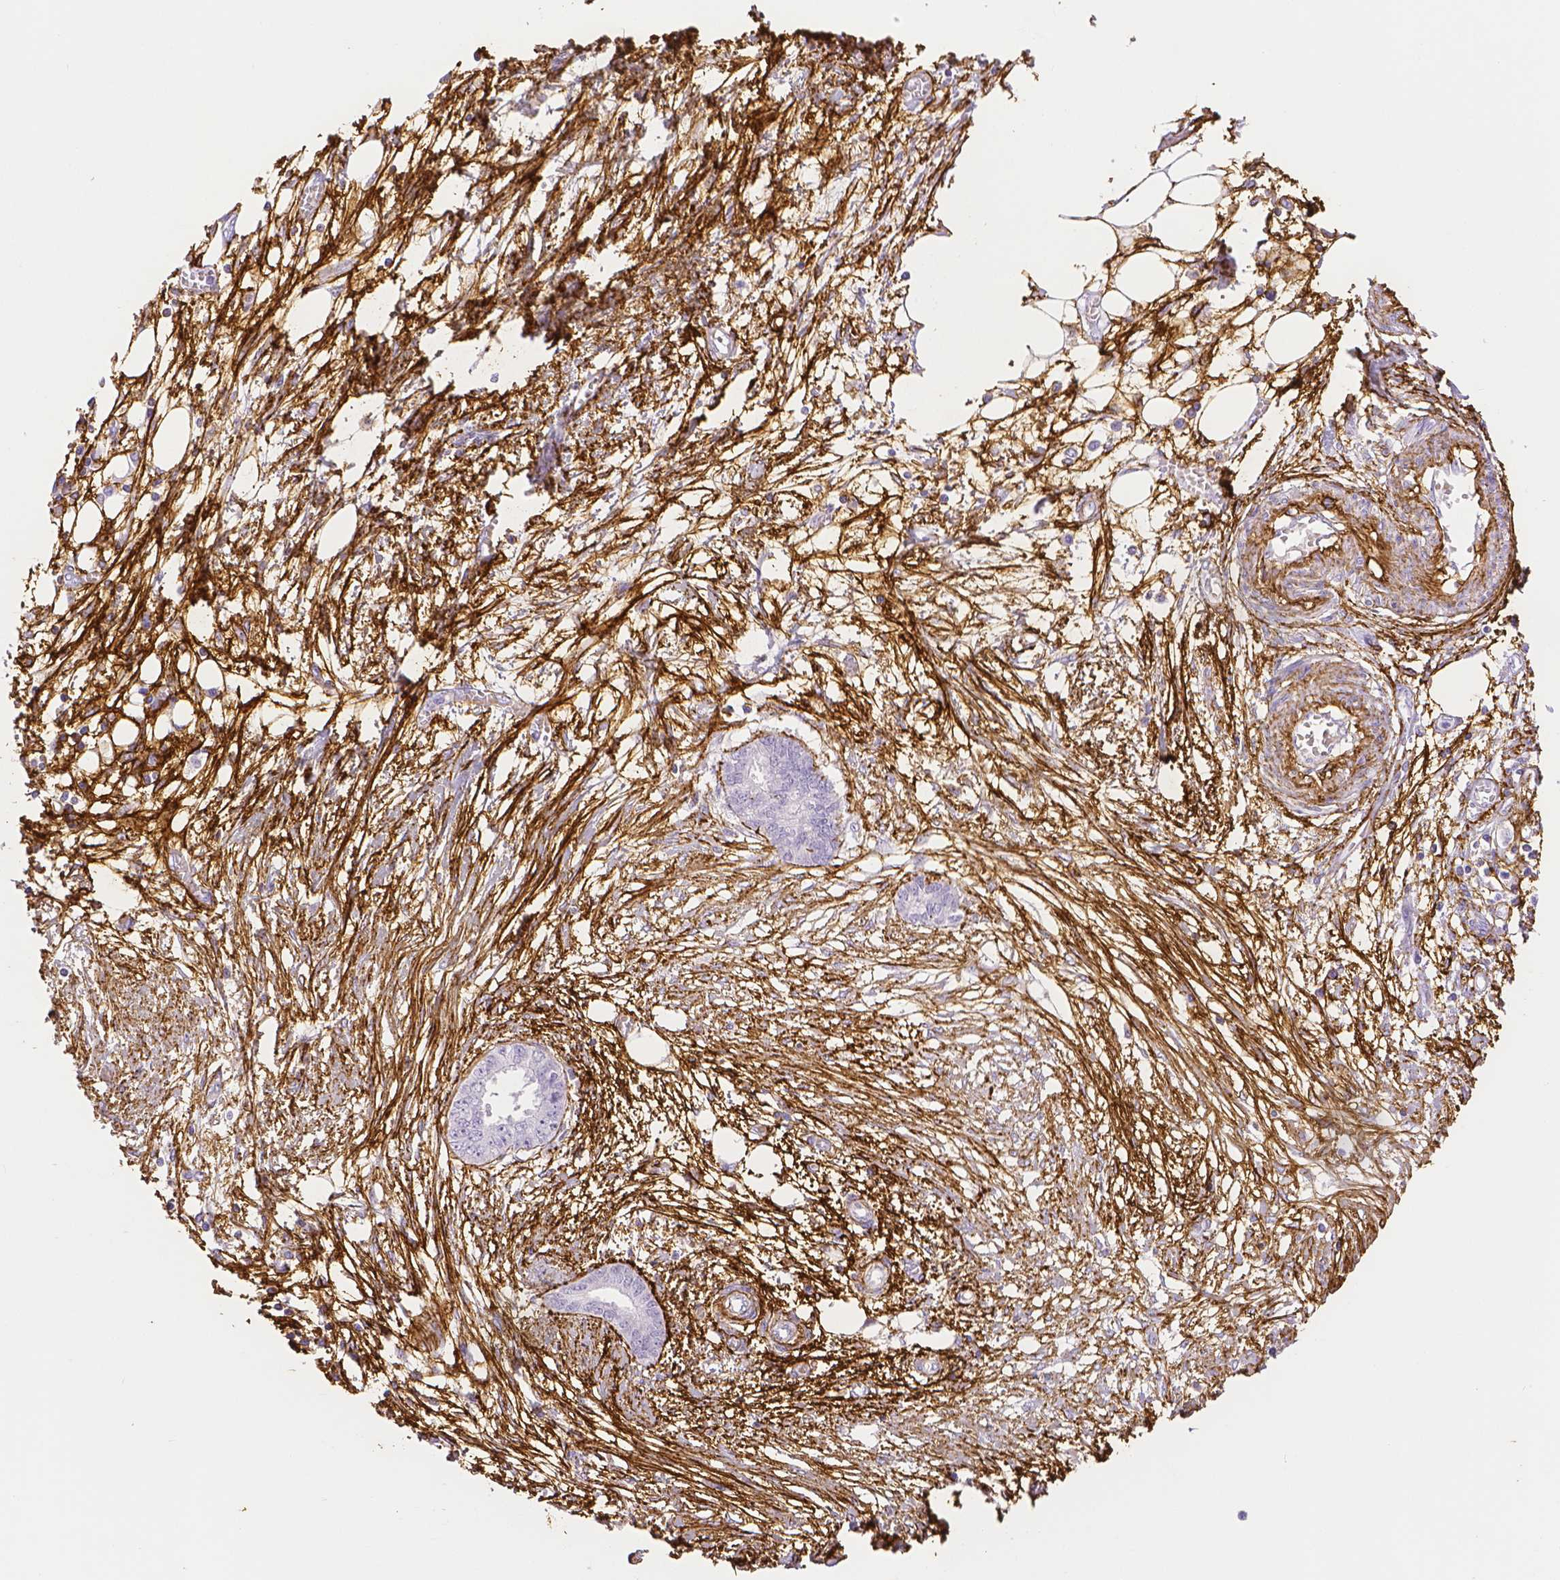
{"staining": {"intensity": "negative", "quantity": "none", "location": "none"}, "tissue": "endometrial cancer", "cell_type": "Tumor cells", "image_type": "cancer", "snomed": [{"axis": "morphology", "description": "Adenocarcinoma, NOS"}, {"axis": "morphology", "description": "Adenocarcinoma, metastatic, NOS"}, {"axis": "topography", "description": "Adipose tissue"}, {"axis": "topography", "description": "Endometrium"}], "caption": "DAB (3,3'-diaminobenzidine) immunohistochemical staining of endometrial cancer (metastatic adenocarcinoma) exhibits no significant expression in tumor cells.", "gene": "FBN1", "patient": {"sex": "female", "age": 67}}